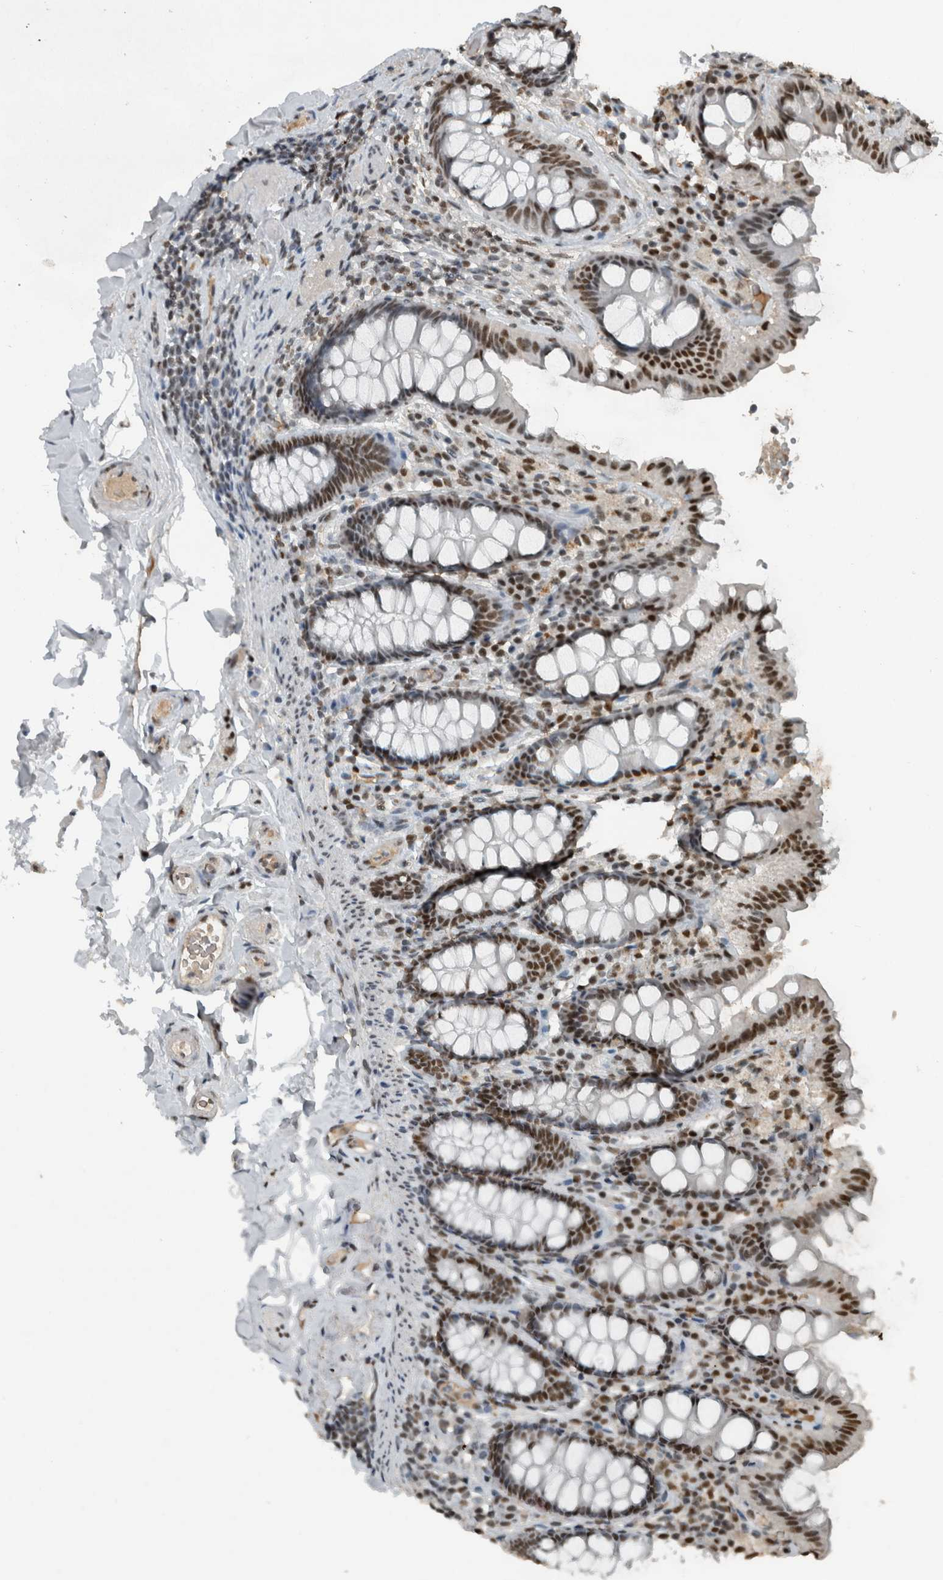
{"staining": {"intensity": "weak", "quantity": "25%-75%", "location": "nuclear"}, "tissue": "colon", "cell_type": "Endothelial cells", "image_type": "normal", "snomed": [{"axis": "morphology", "description": "Normal tissue, NOS"}, {"axis": "topography", "description": "Colon"}, {"axis": "topography", "description": "Peripheral nerve tissue"}], "caption": "A photomicrograph of human colon stained for a protein reveals weak nuclear brown staining in endothelial cells. The staining was performed using DAB to visualize the protein expression in brown, while the nuclei were stained in blue with hematoxylin (Magnification: 20x).", "gene": "ZNF24", "patient": {"sex": "female", "age": 61}}